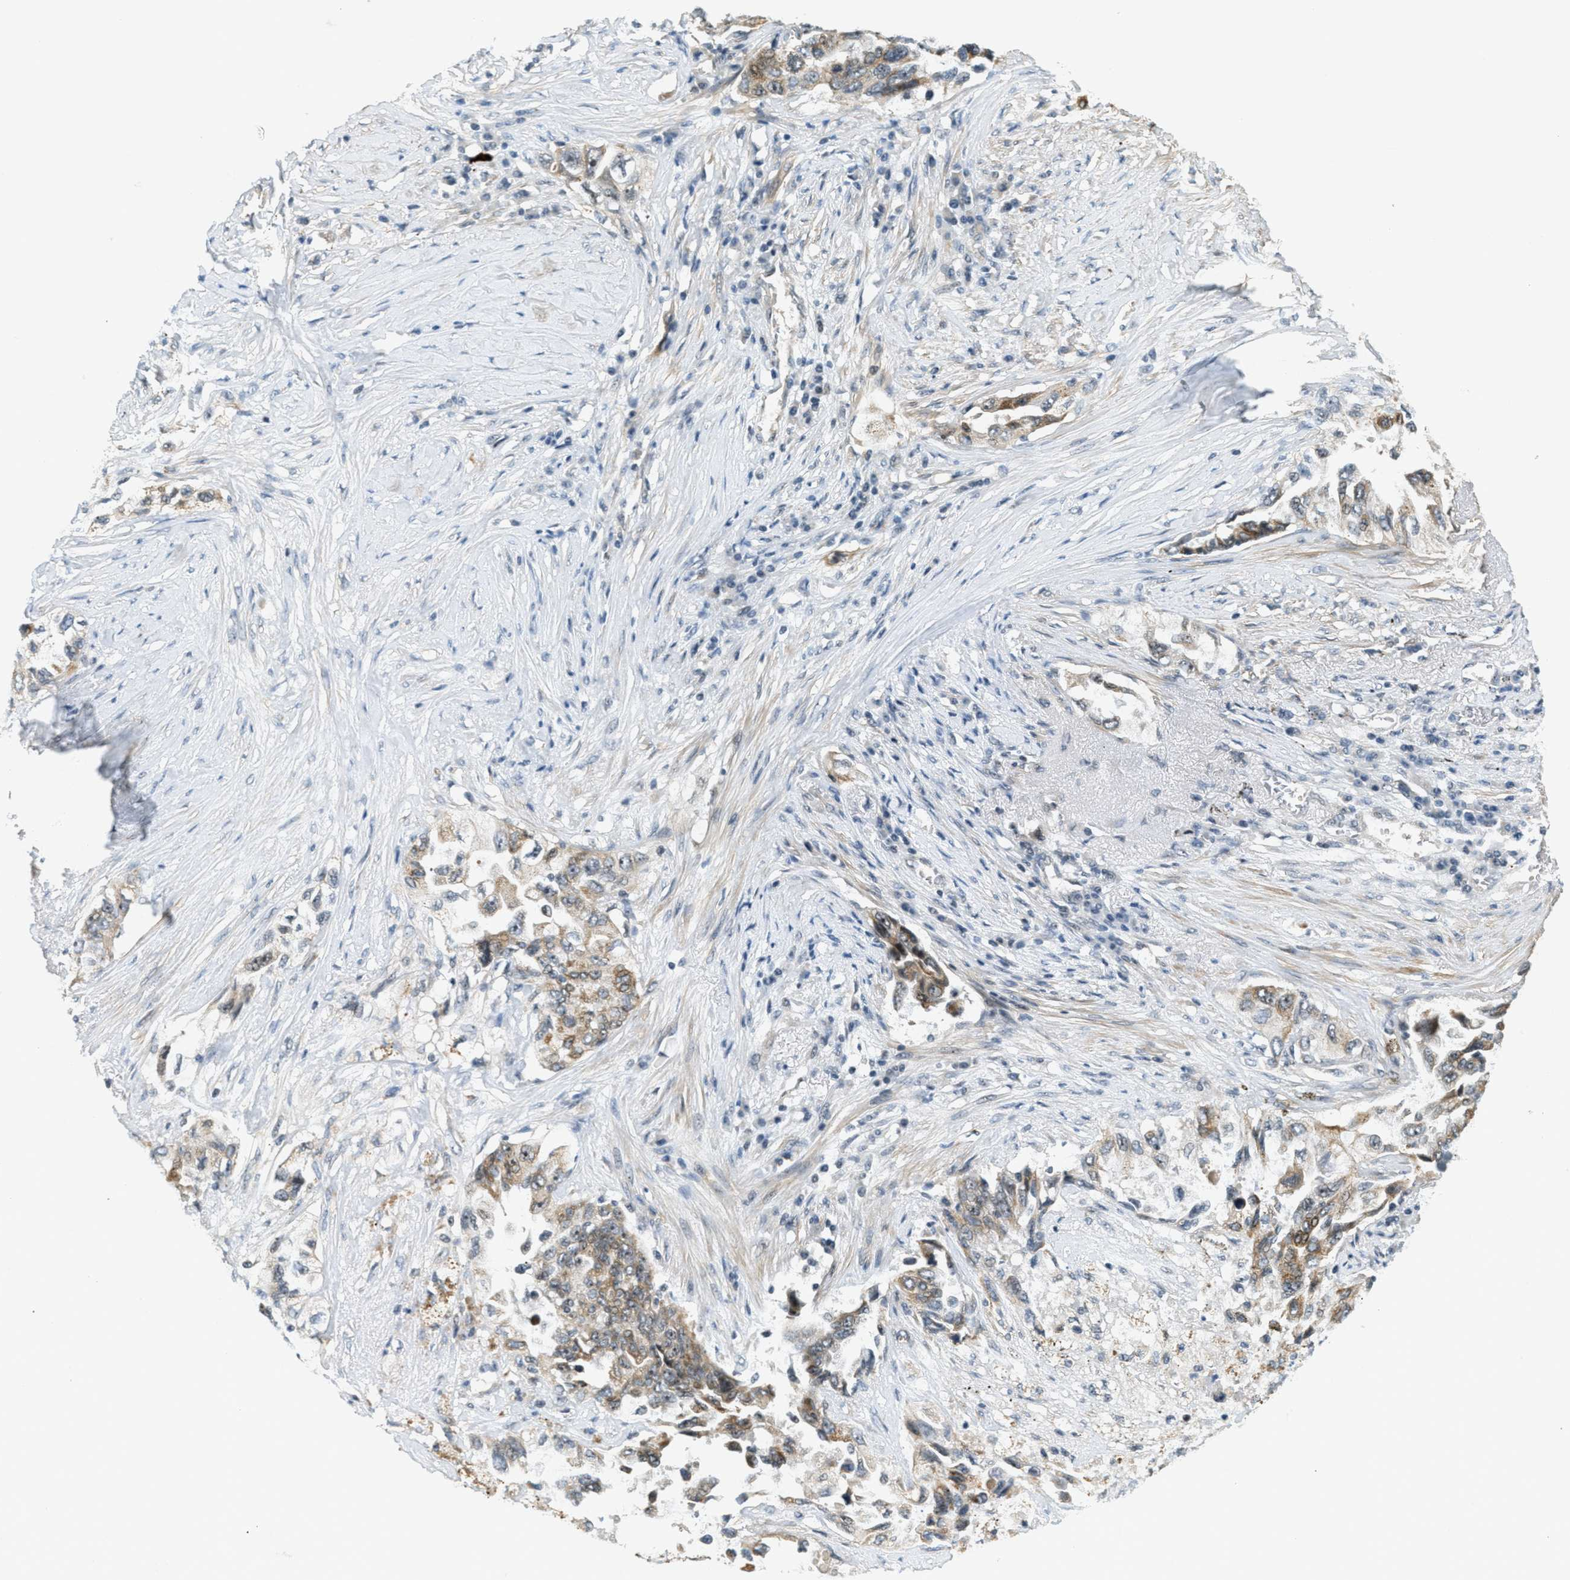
{"staining": {"intensity": "moderate", "quantity": ">75%", "location": "cytoplasmic/membranous,nuclear"}, "tissue": "lung cancer", "cell_type": "Tumor cells", "image_type": "cancer", "snomed": [{"axis": "morphology", "description": "Adenocarcinoma, NOS"}, {"axis": "topography", "description": "Lung"}], "caption": "This is an image of IHC staining of lung cancer, which shows moderate positivity in the cytoplasmic/membranous and nuclear of tumor cells.", "gene": "DDX47", "patient": {"sex": "female", "age": 51}}